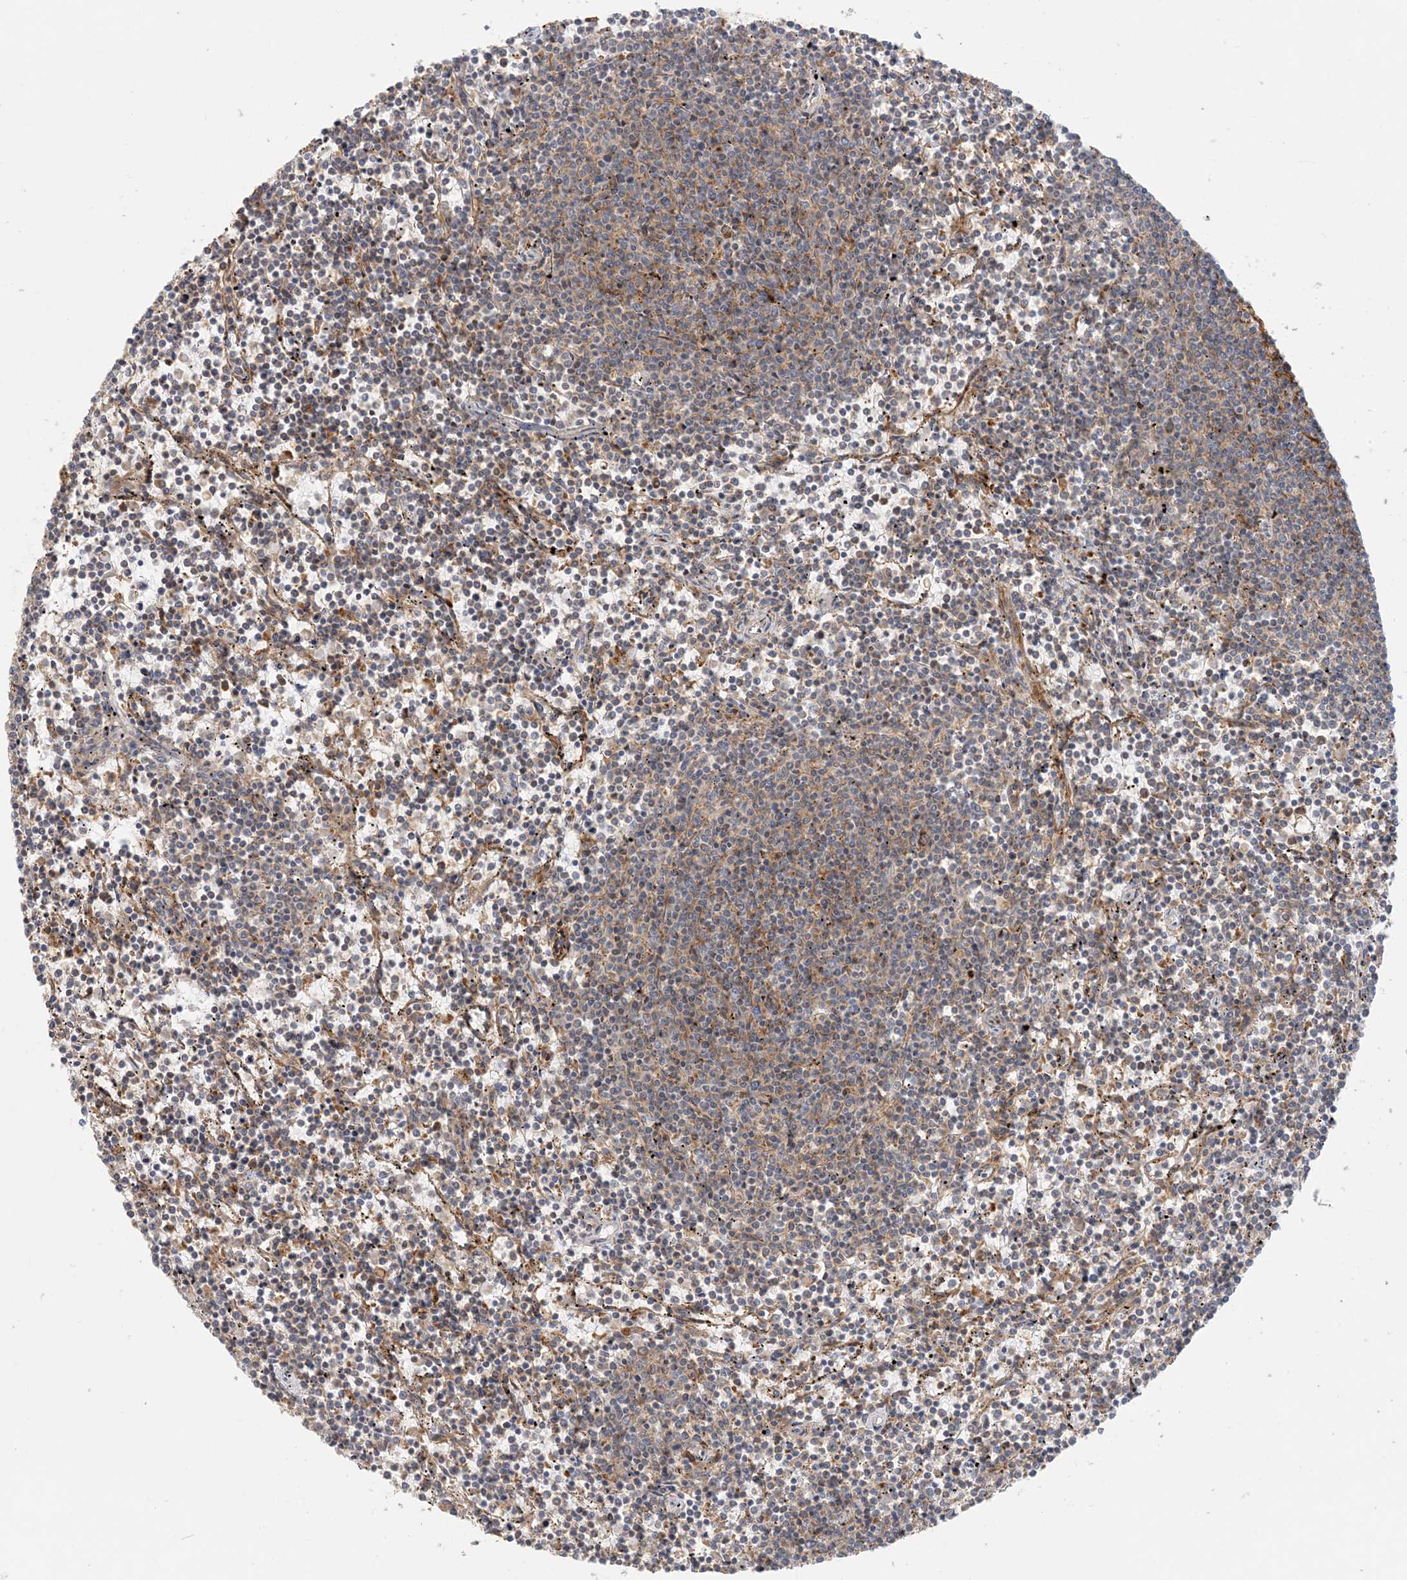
{"staining": {"intensity": "weak", "quantity": "25%-75%", "location": "cytoplasmic/membranous"}, "tissue": "lymphoma", "cell_type": "Tumor cells", "image_type": "cancer", "snomed": [{"axis": "morphology", "description": "Malignant lymphoma, non-Hodgkin's type, Low grade"}, {"axis": "topography", "description": "Spleen"}], "caption": "Tumor cells reveal low levels of weak cytoplasmic/membranous expression in approximately 25%-75% of cells in human lymphoma. Using DAB (brown) and hematoxylin (blue) stains, captured at high magnification using brightfield microscopy.", "gene": "SPPL2A", "patient": {"sex": "female", "age": 50}}